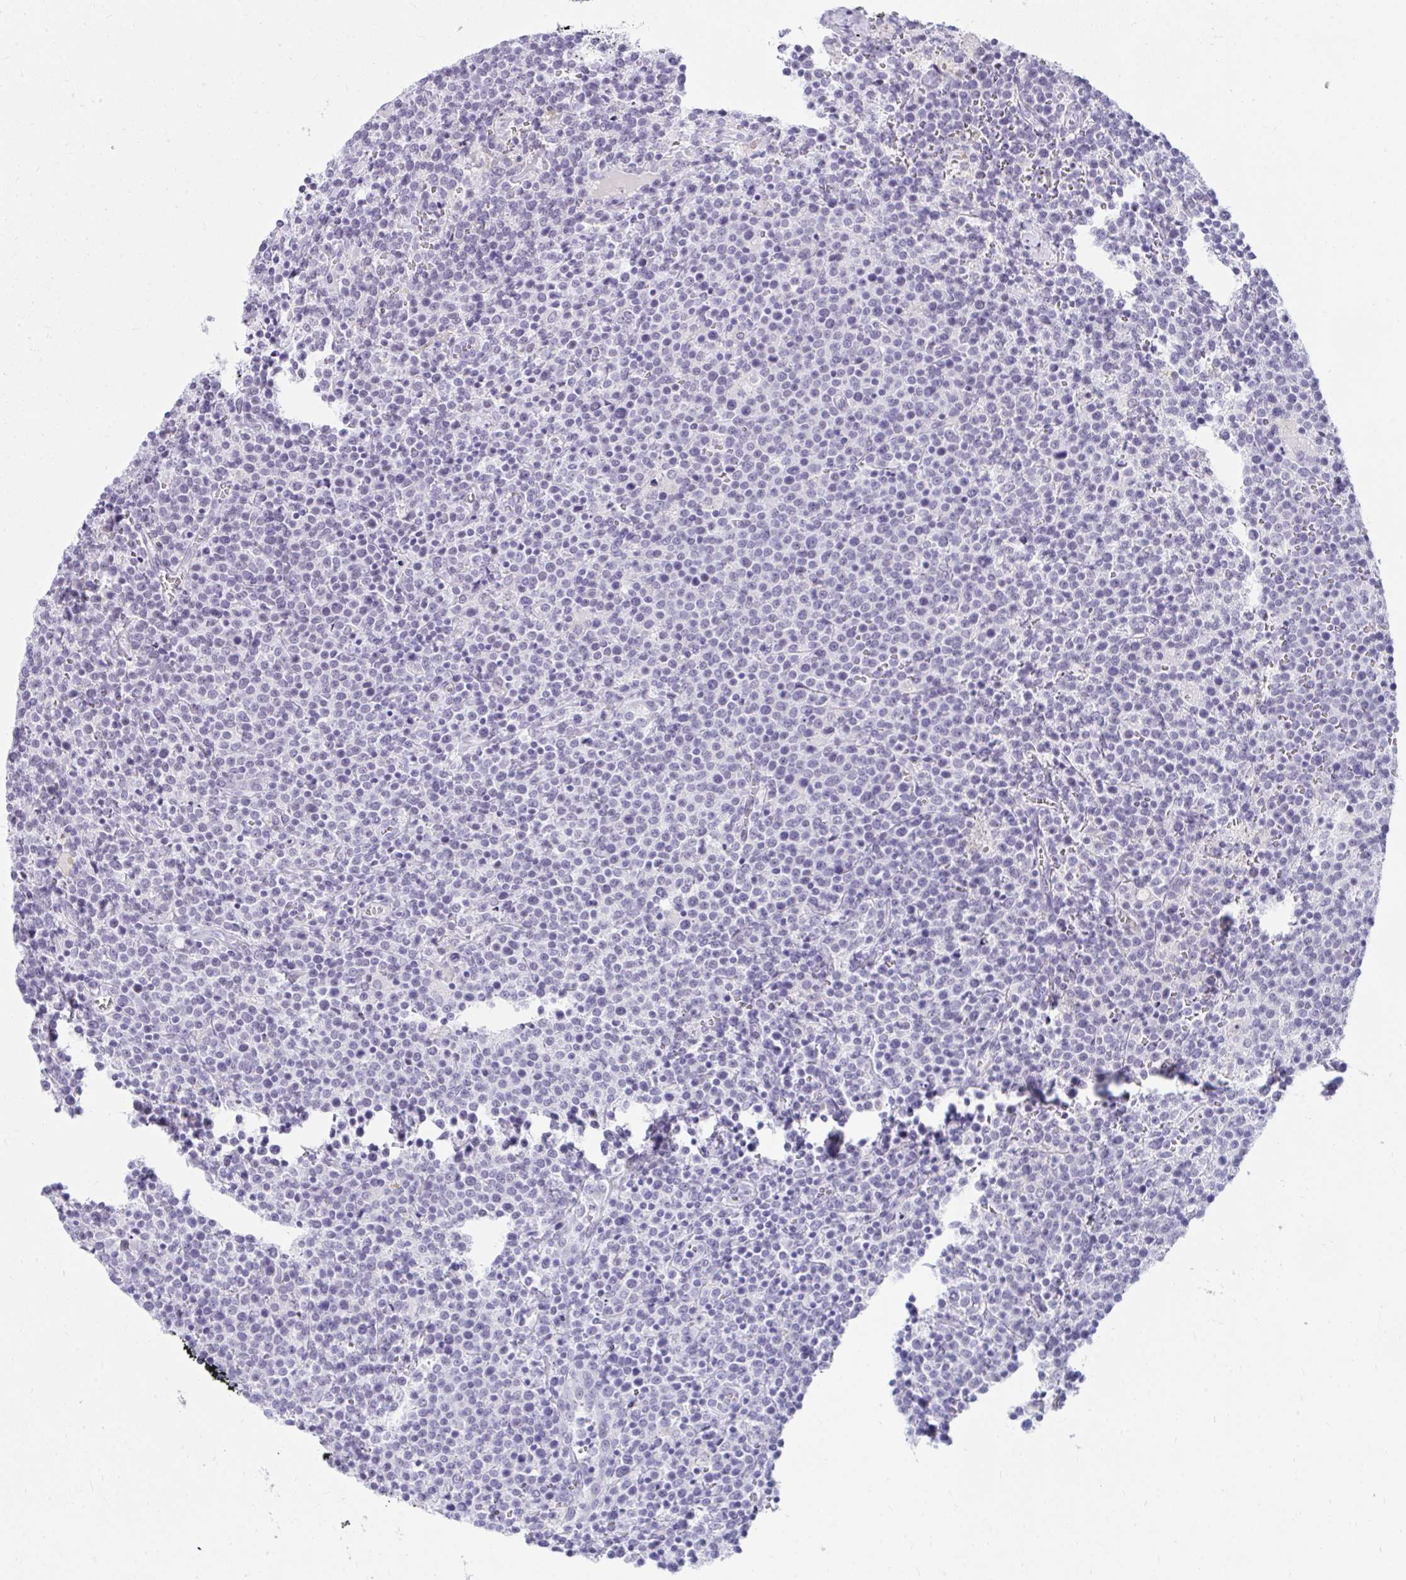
{"staining": {"intensity": "negative", "quantity": "none", "location": "none"}, "tissue": "lymphoma", "cell_type": "Tumor cells", "image_type": "cancer", "snomed": [{"axis": "morphology", "description": "Malignant lymphoma, non-Hodgkin's type, High grade"}, {"axis": "topography", "description": "Lymph node"}], "caption": "DAB immunohistochemical staining of human malignant lymphoma, non-Hodgkin's type (high-grade) reveals no significant positivity in tumor cells.", "gene": "OR5F1", "patient": {"sex": "male", "age": 61}}